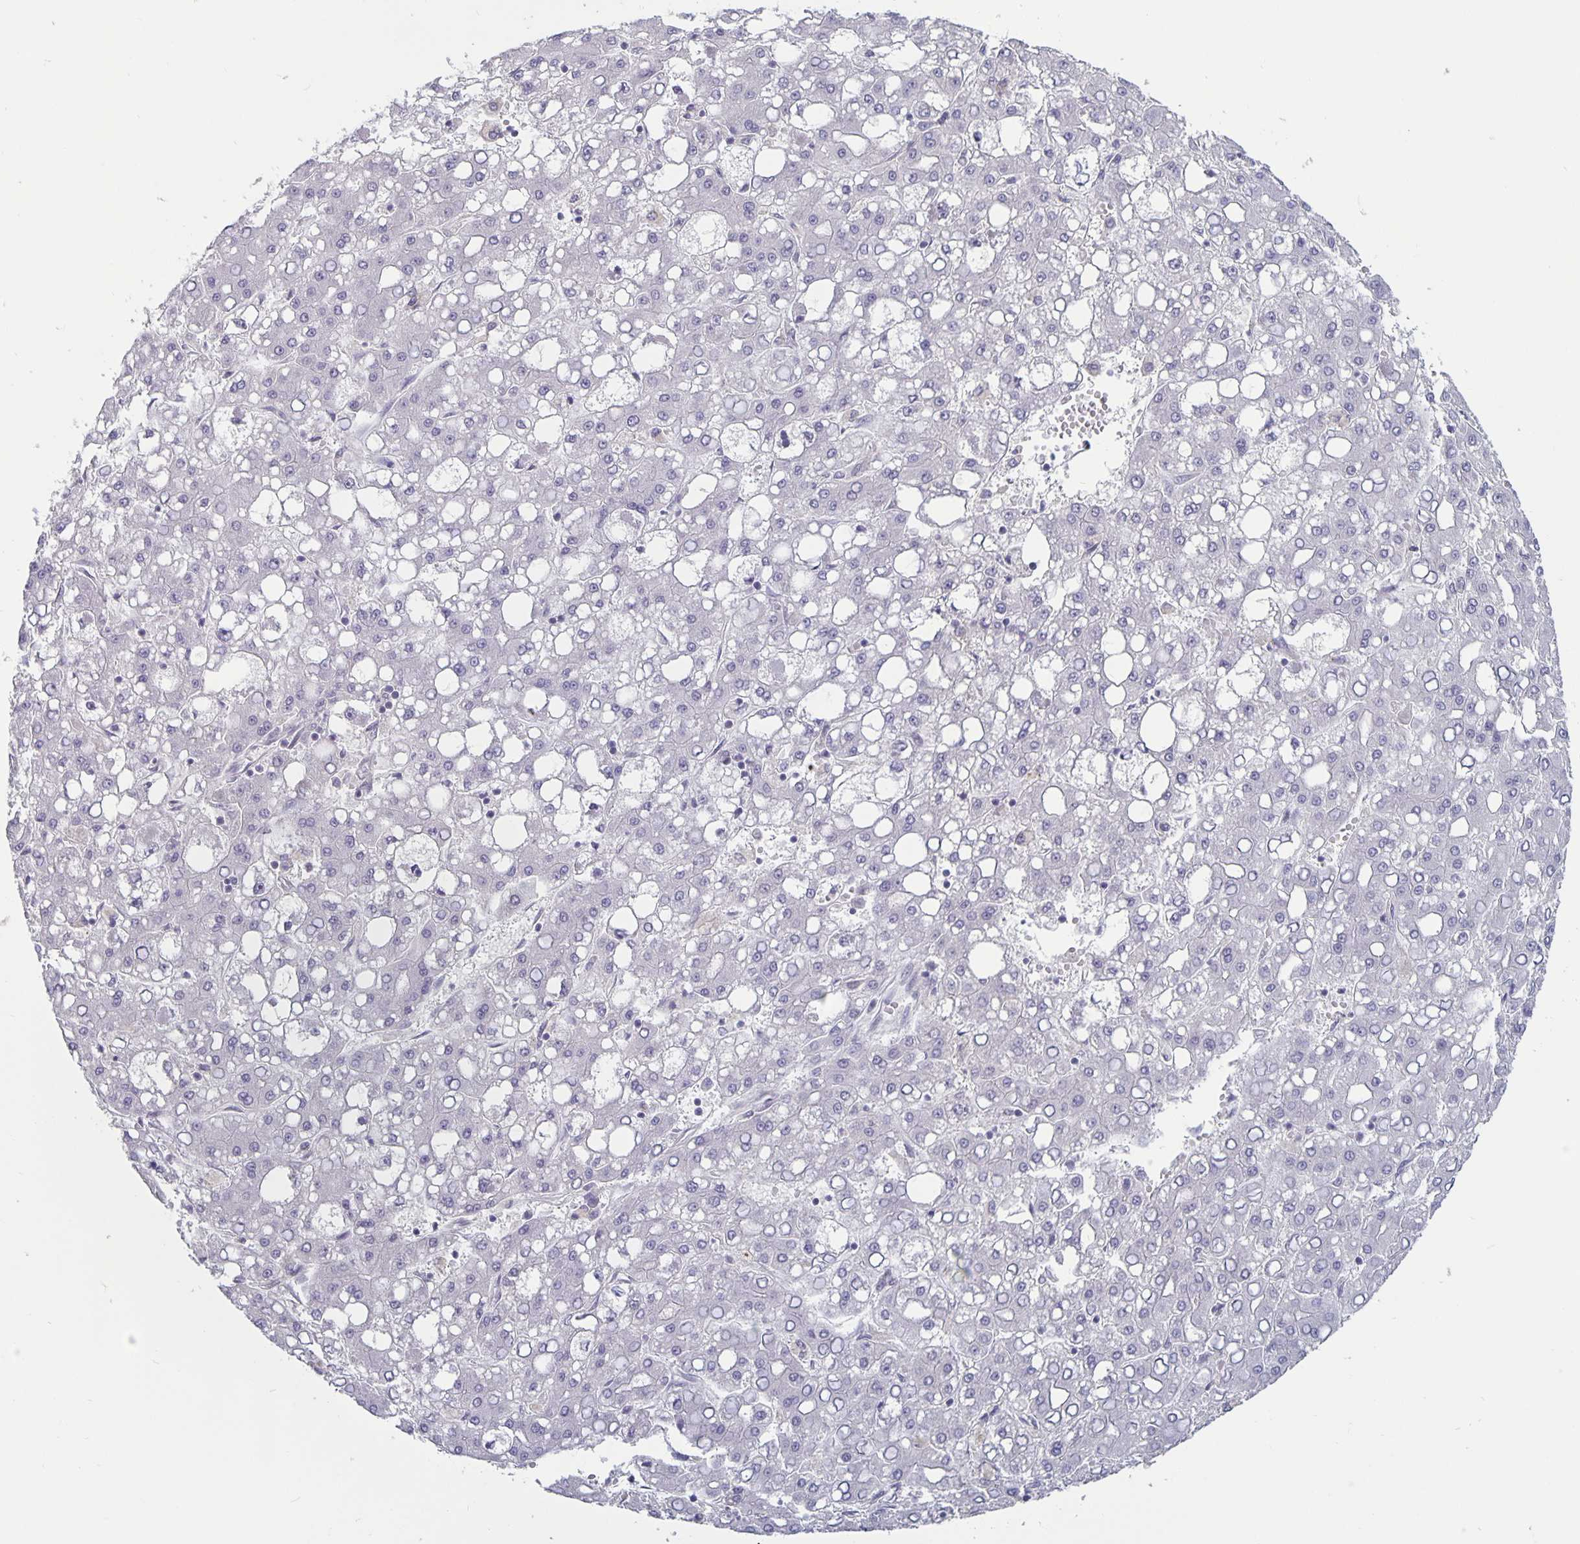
{"staining": {"intensity": "negative", "quantity": "none", "location": "none"}, "tissue": "liver cancer", "cell_type": "Tumor cells", "image_type": "cancer", "snomed": [{"axis": "morphology", "description": "Carcinoma, Hepatocellular, NOS"}, {"axis": "topography", "description": "Liver"}], "caption": "Immunohistochemistry image of neoplastic tissue: liver hepatocellular carcinoma stained with DAB (3,3'-diaminobenzidine) reveals no significant protein staining in tumor cells.", "gene": "PLCB3", "patient": {"sex": "male", "age": 65}}